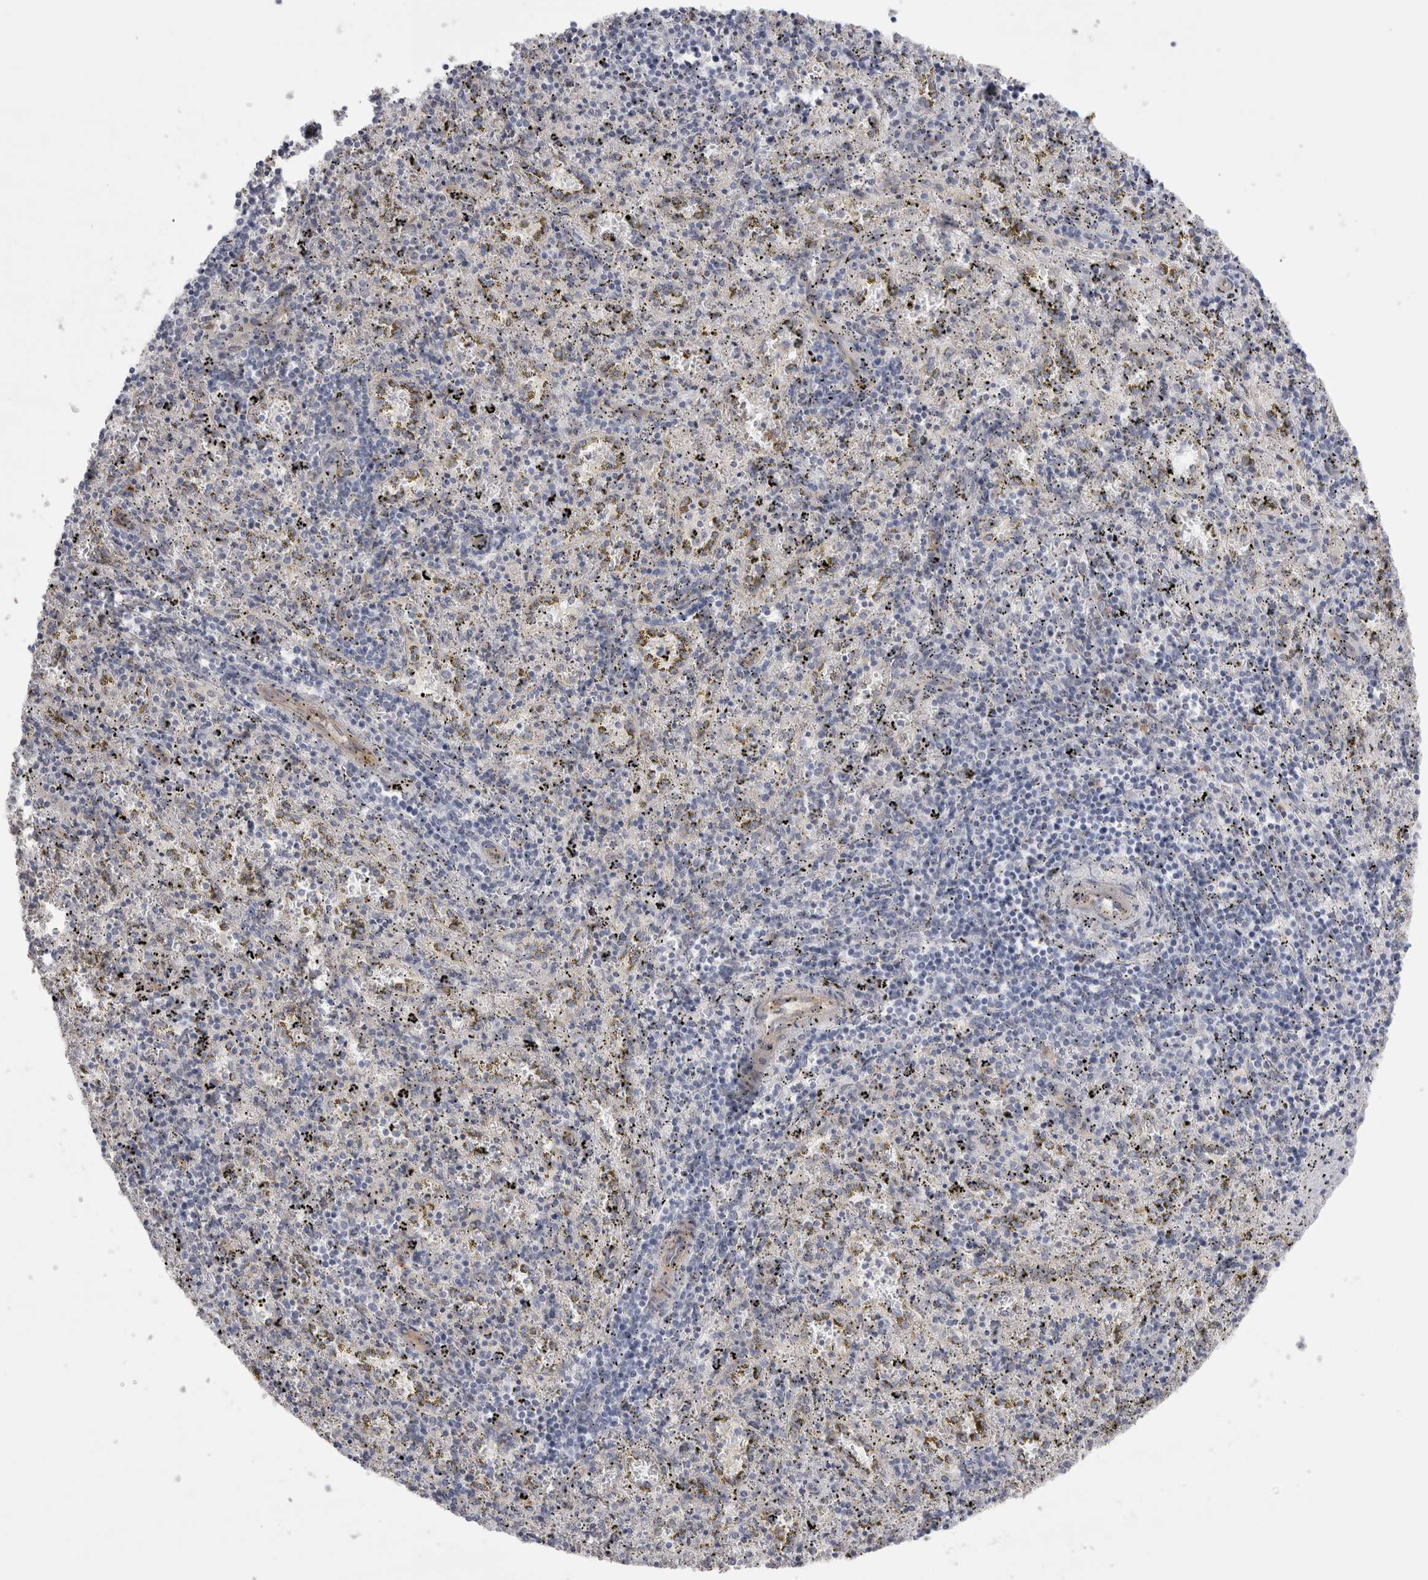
{"staining": {"intensity": "negative", "quantity": "none", "location": "none"}, "tissue": "spleen", "cell_type": "Cells in red pulp", "image_type": "normal", "snomed": [{"axis": "morphology", "description": "Normal tissue, NOS"}, {"axis": "topography", "description": "Spleen"}], "caption": "High power microscopy image of an IHC micrograph of benign spleen, revealing no significant positivity in cells in red pulp.", "gene": "VANGL1", "patient": {"sex": "male", "age": 11}}